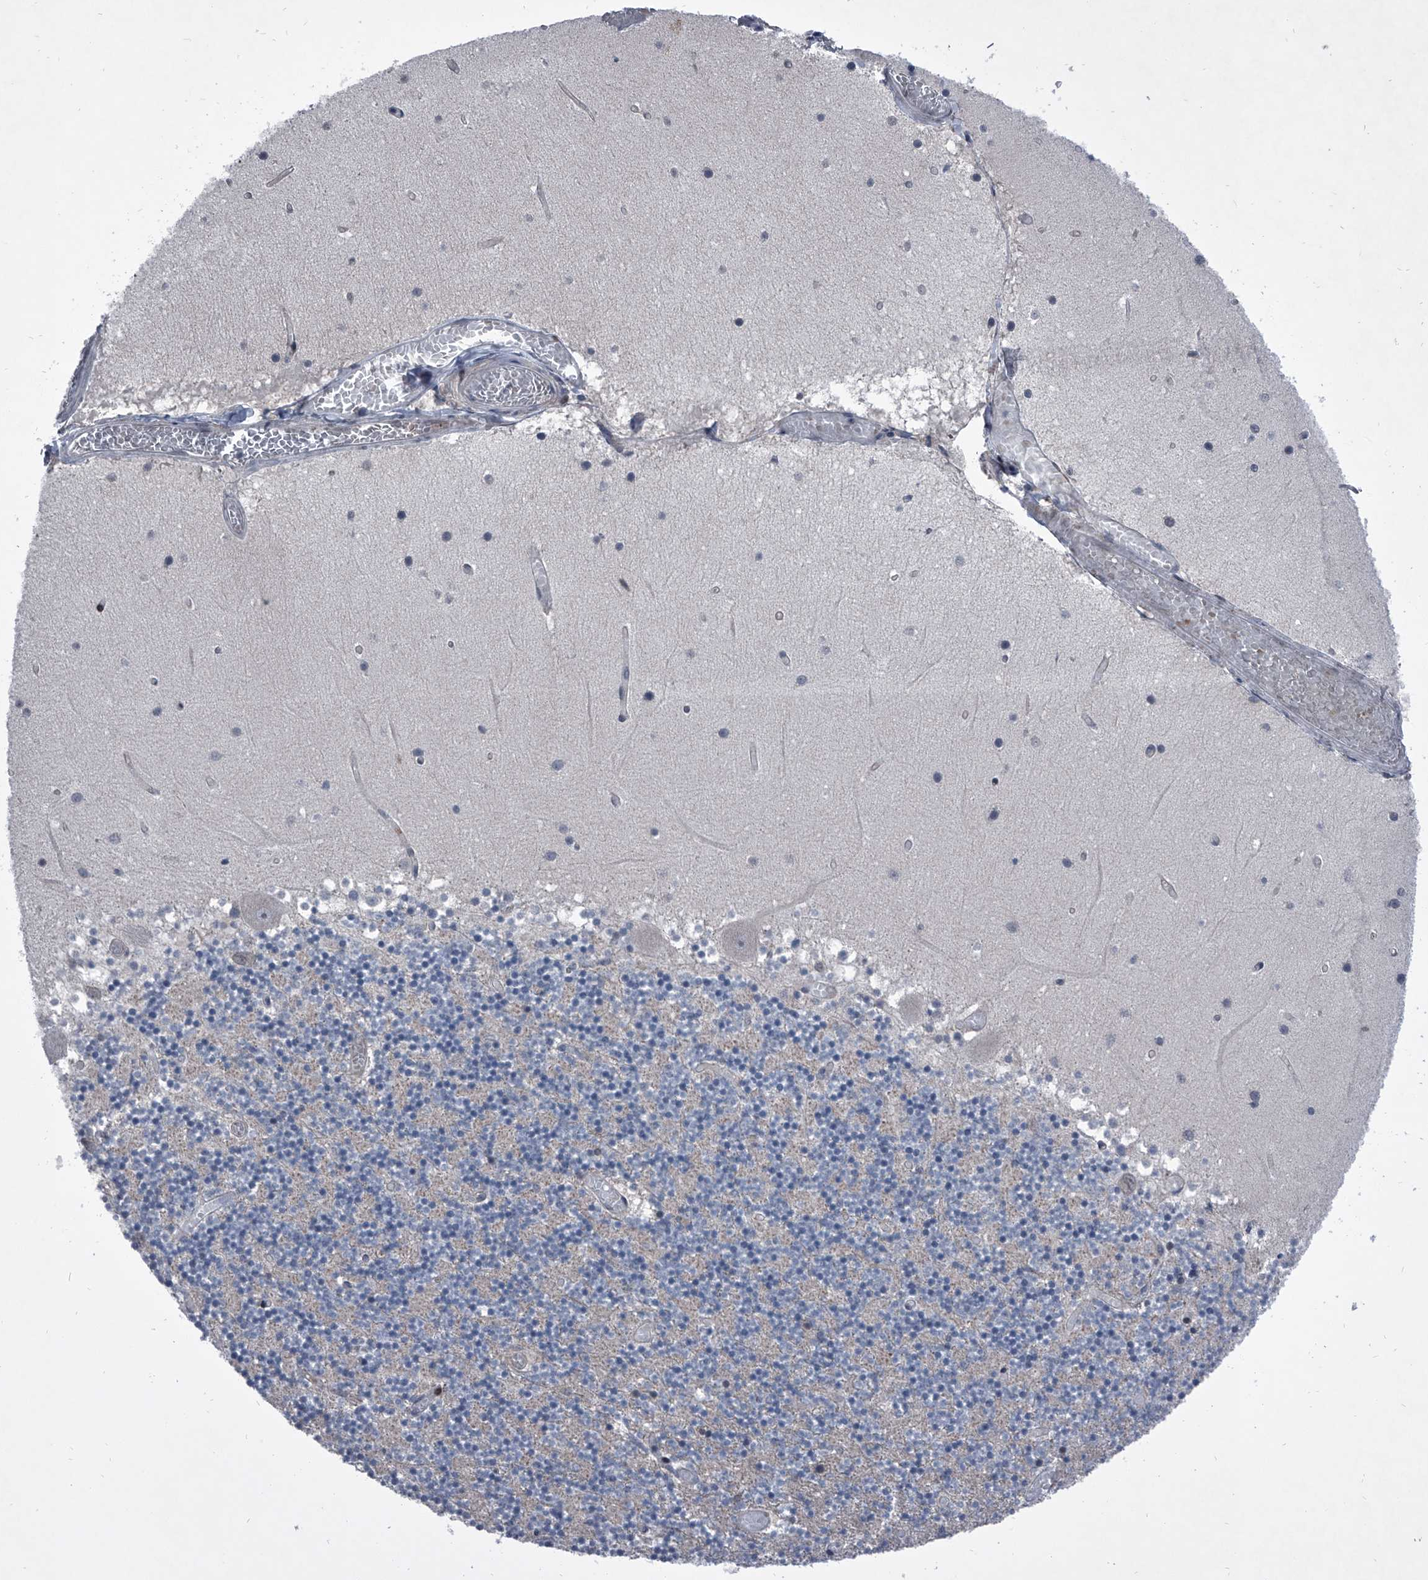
{"staining": {"intensity": "weak", "quantity": "25%-75%", "location": "cytoplasmic/membranous"}, "tissue": "cerebellum", "cell_type": "Cells in granular layer", "image_type": "normal", "snomed": [{"axis": "morphology", "description": "Normal tissue, NOS"}, {"axis": "topography", "description": "Cerebellum"}], "caption": "IHC photomicrograph of benign human cerebellum stained for a protein (brown), which demonstrates low levels of weak cytoplasmic/membranous positivity in about 25%-75% of cells in granular layer.", "gene": "ELK4", "patient": {"sex": "female", "age": 28}}